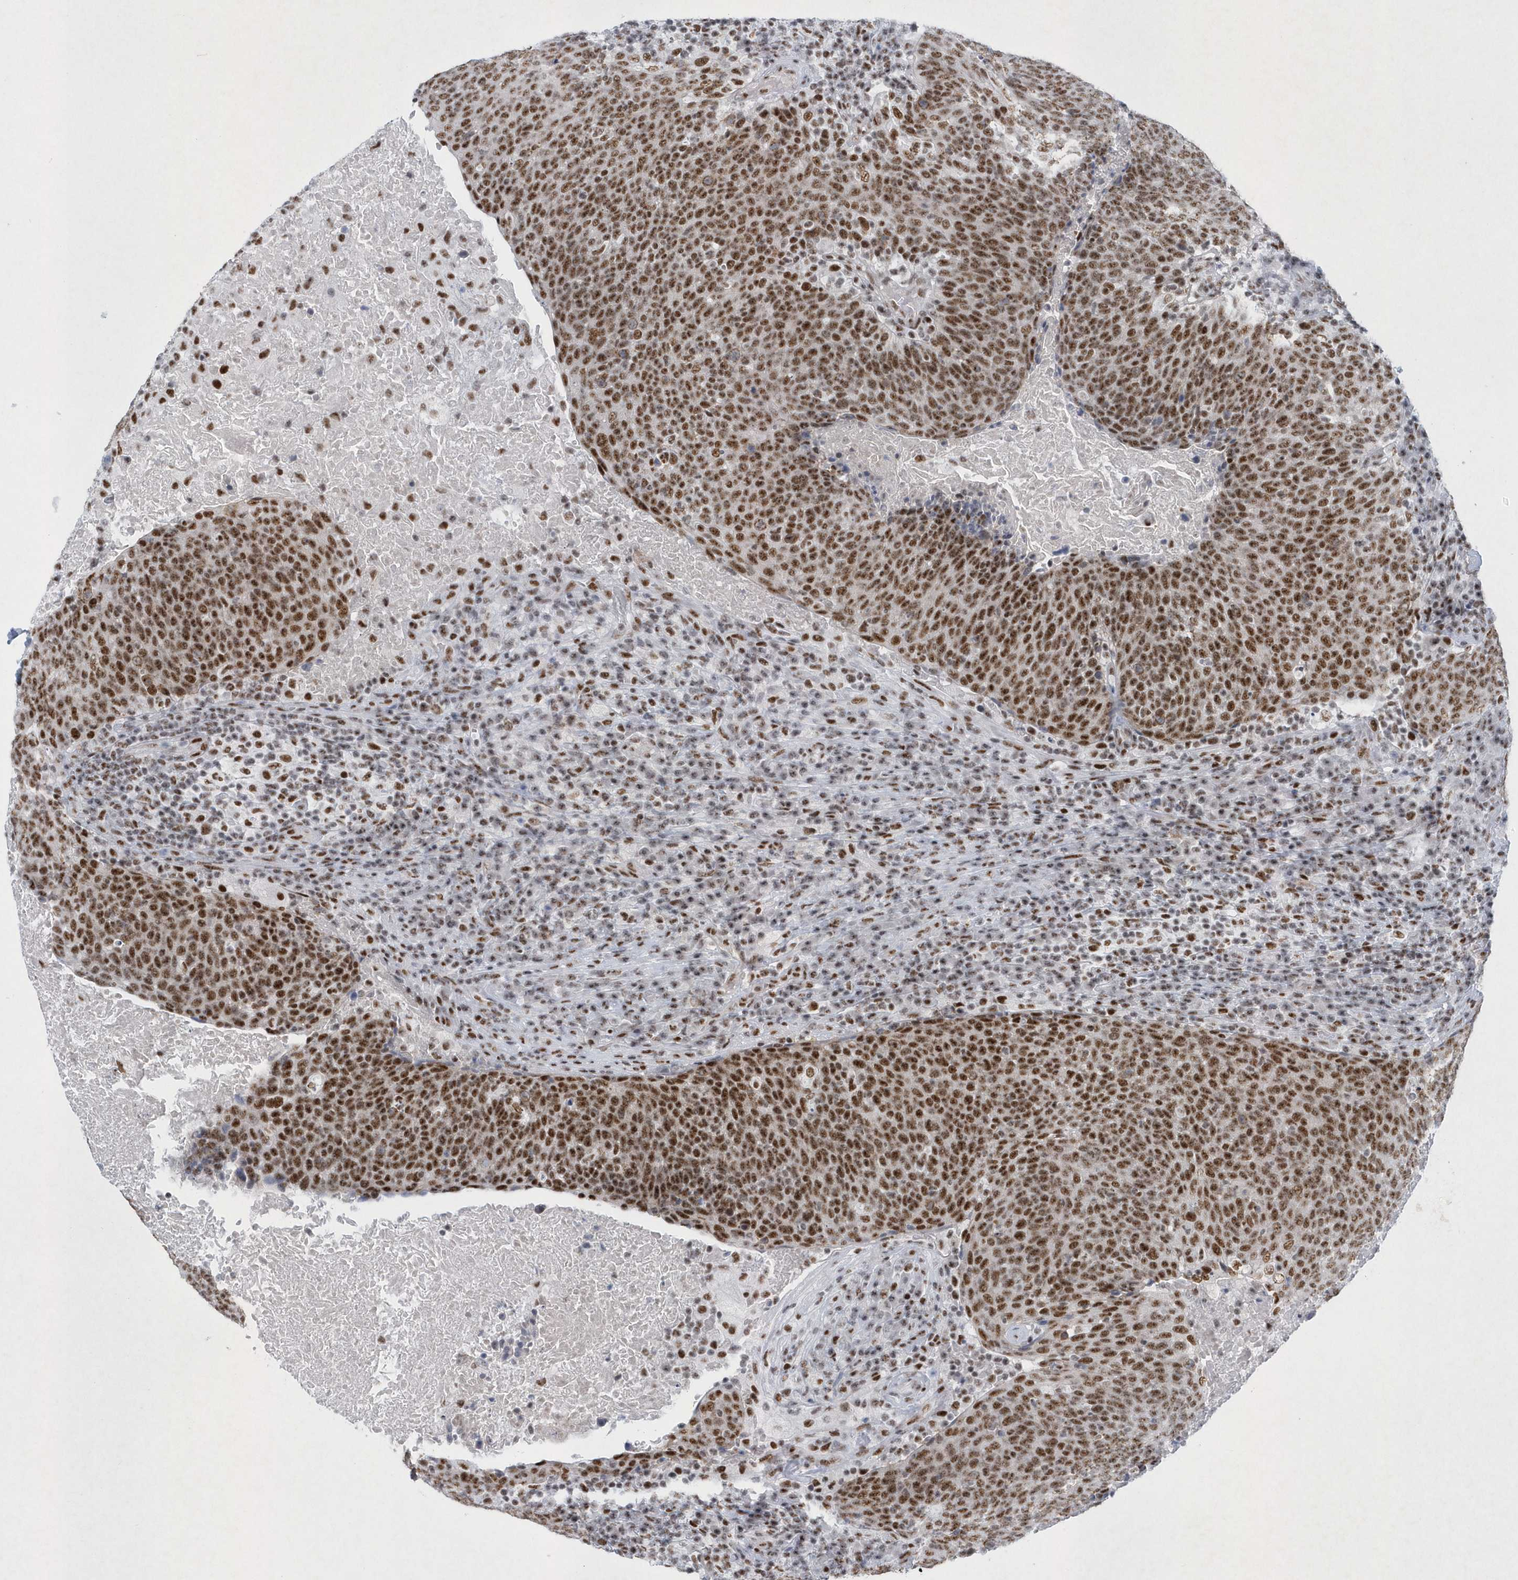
{"staining": {"intensity": "strong", "quantity": ">75%", "location": "nuclear"}, "tissue": "head and neck cancer", "cell_type": "Tumor cells", "image_type": "cancer", "snomed": [{"axis": "morphology", "description": "Squamous cell carcinoma, NOS"}, {"axis": "morphology", "description": "Squamous cell carcinoma, metastatic, NOS"}, {"axis": "topography", "description": "Lymph node"}, {"axis": "topography", "description": "Head-Neck"}], "caption": "The histopathology image displays a brown stain indicating the presence of a protein in the nuclear of tumor cells in head and neck cancer (squamous cell carcinoma).", "gene": "DCLRE1A", "patient": {"sex": "male", "age": 62}}